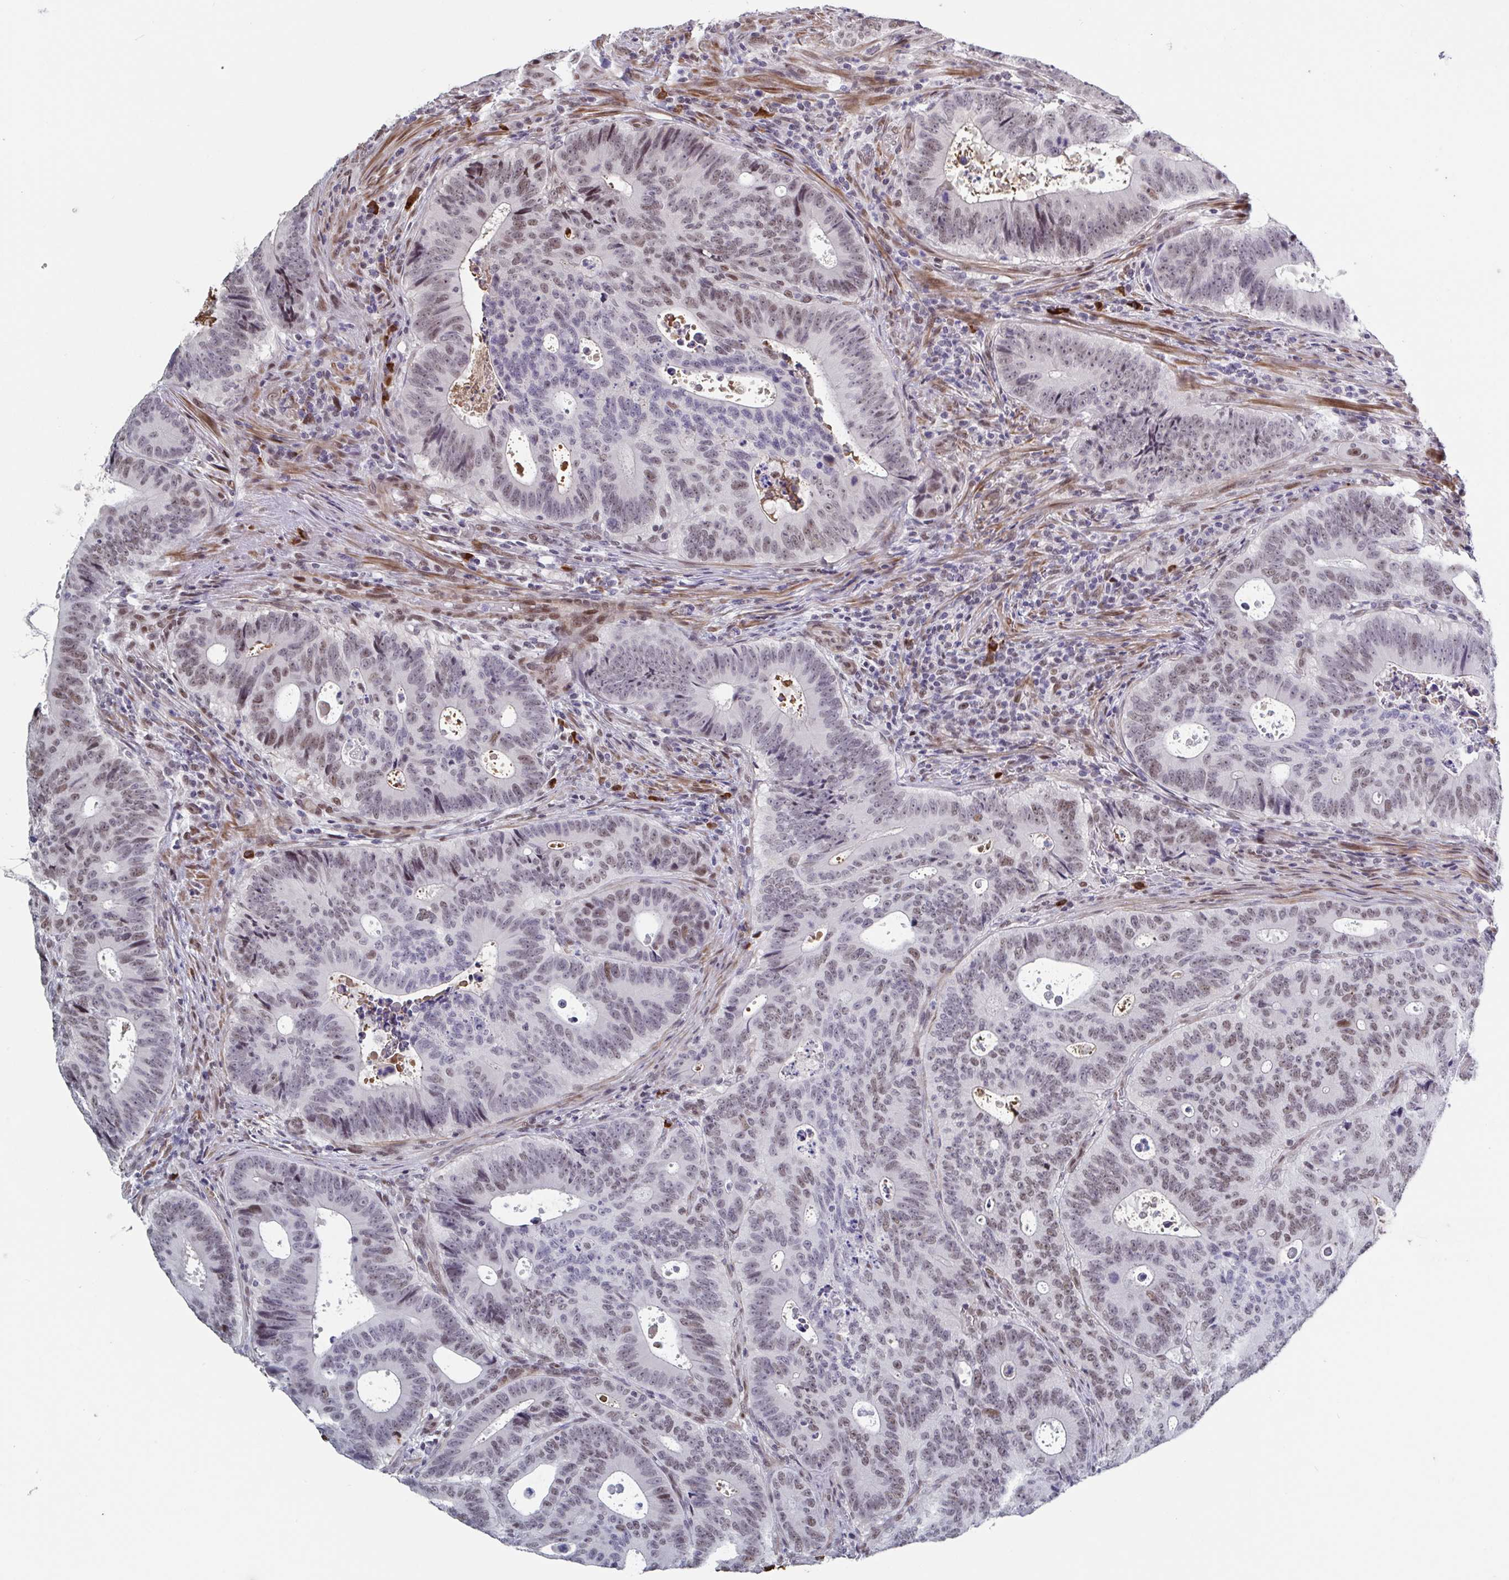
{"staining": {"intensity": "moderate", "quantity": "25%-75%", "location": "nuclear"}, "tissue": "colorectal cancer", "cell_type": "Tumor cells", "image_type": "cancer", "snomed": [{"axis": "morphology", "description": "Adenocarcinoma, NOS"}, {"axis": "topography", "description": "Colon"}], "caption": "Immunohistochemistry staining of colorectal cancer, which exhibits medium levels of moderate nuclear expression in approximately 25%-75% of tumor cells indicating moderate nuclear protein expression. The staining was performed using DAB (3,3'-diaminobenzidine) (brown) for protein detection and nuclei were counterstained in hematoxylin (blue).", "gene": "BCL7B", "patient": {"sex": "male", "age": 62}}